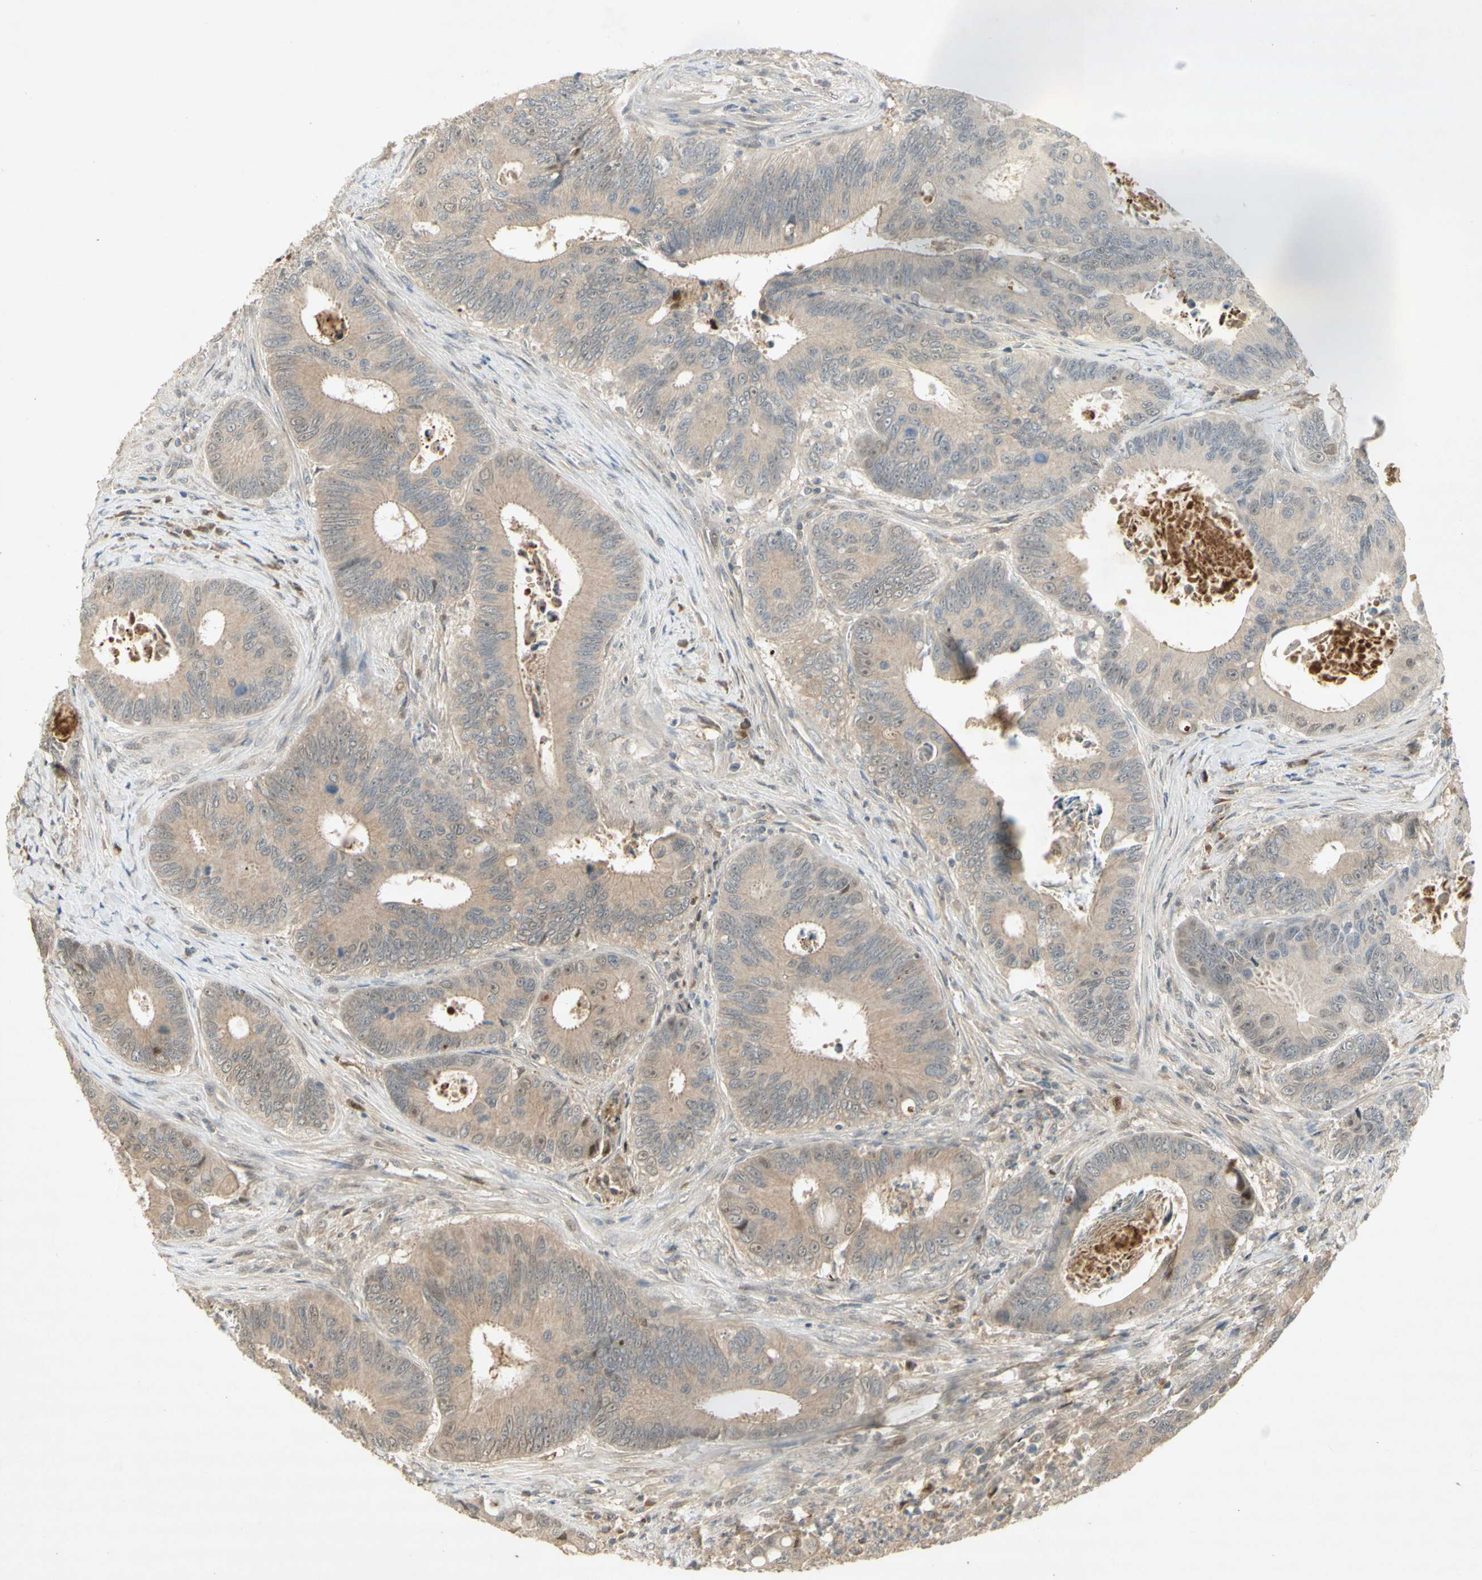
{"staining": {"intensity": "weak", "quantity": "25%-75%", "location": "cytoplasmic/membranous,nuclear"}, "tissue": "colorectal cancer", "cell_type": "Tumor cells", "image_type": "cancer", "snomed": [{"axis": "morphology", "description": "Inflammation, NOS"}, {"axis": "morphology", "description": "Adenocarcinoma, NOS"}, {"axis": "topography", "description": "Colon"}], "caption": "Colorectal cancer was stained to show a protein in brown. There is low levels of weak cytoplasmic/membranous and nuclear expression in about 25%-75% of tumor cells.", "gene": "NRG4", "patient": {"sex": "male", "age": 72}}